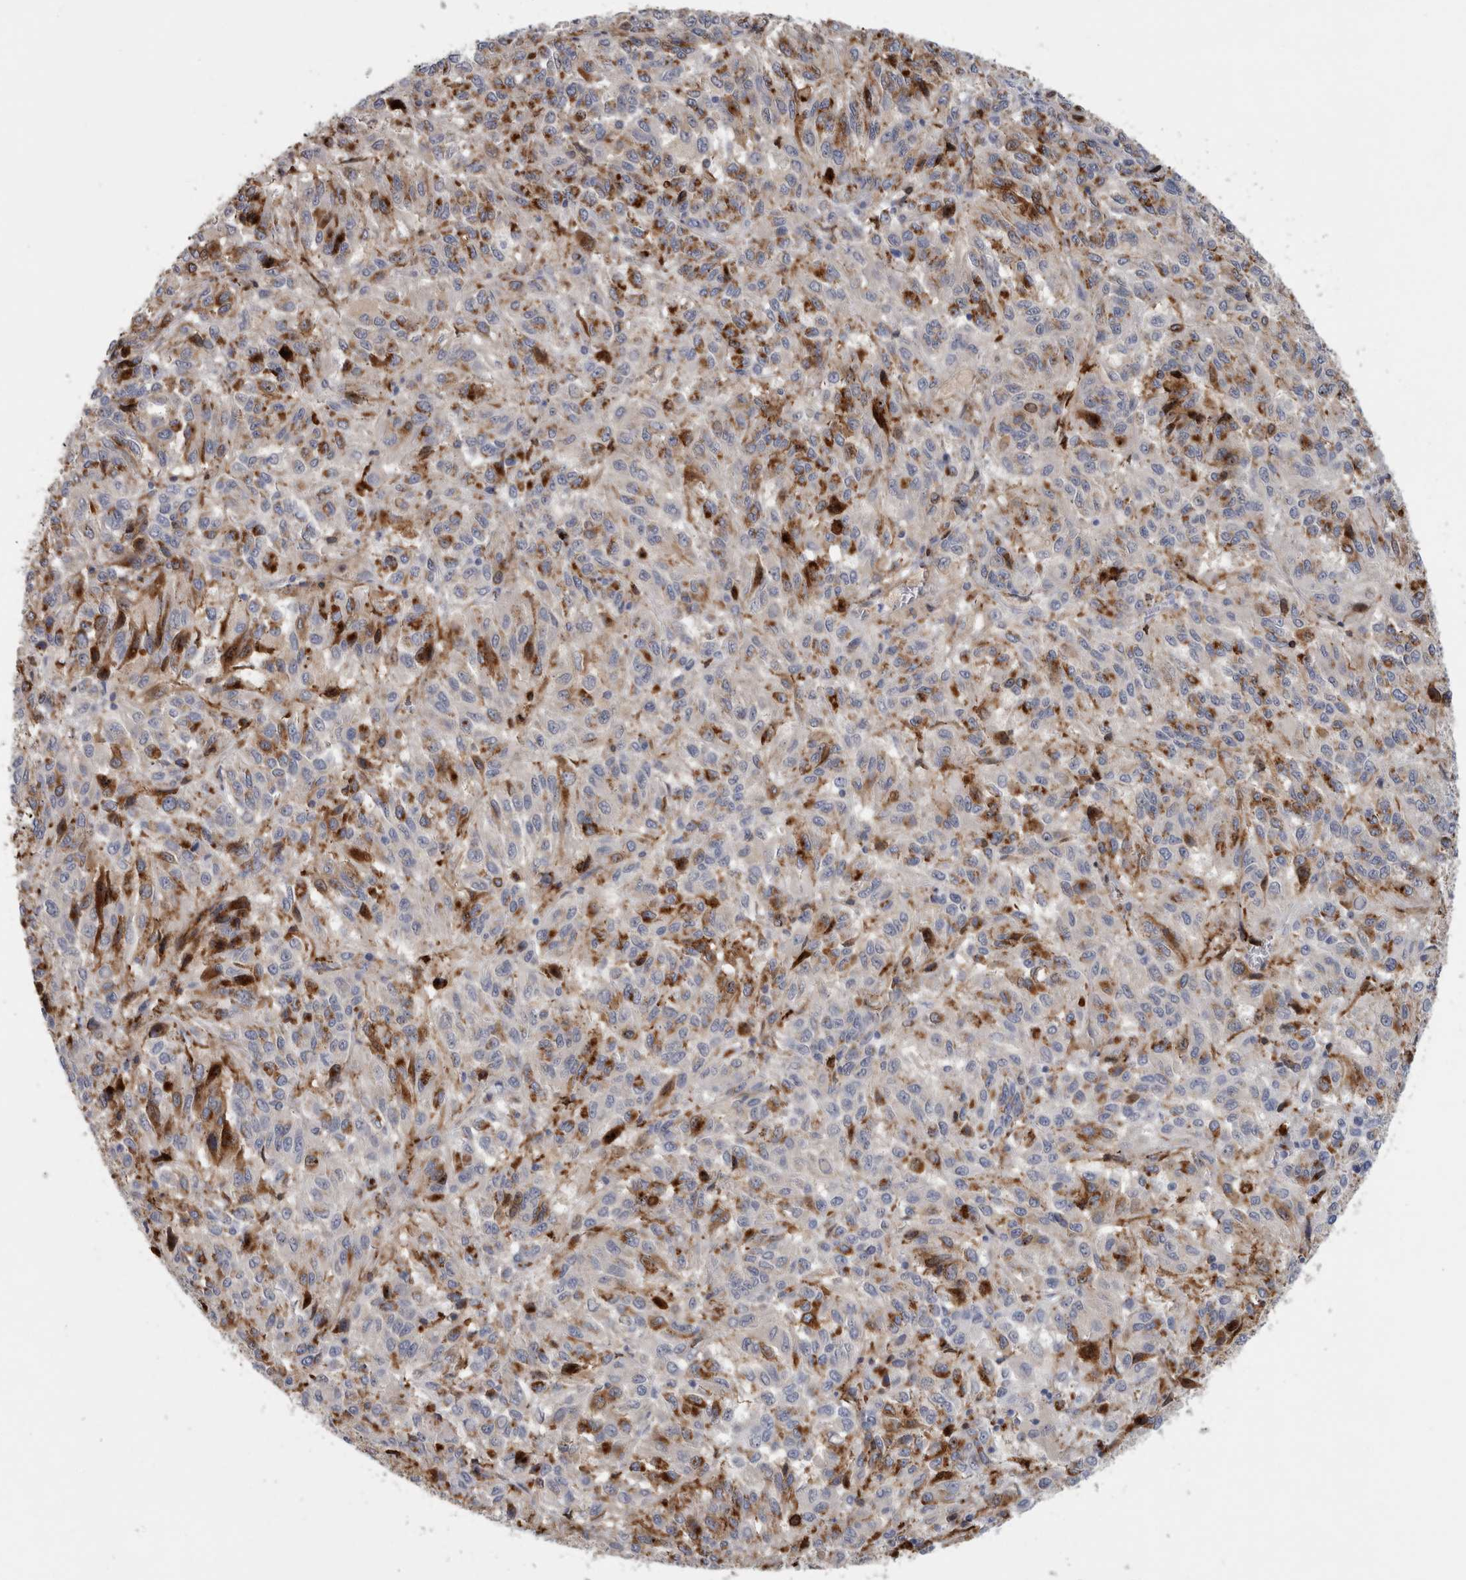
{"staining": {"intensity": "moderate", "quantity": "25%-75%", "location": "cytoplasmic/membranous"}, "tissue": "melanoma", "cell_type": "Tumor cells", "image_type": "cancer", "snomed": [{"axis": "morphology", "description": "Malignant melanoma, Metastatic site"}, {"axis": "topography", "description": "Lung"}], "caption": "Tumor cells exhibit moderate cytoplasmic/membranous staining in approximately 25%-75% of cells in melanoma.", "gene": "DNAJC24", "patient": {"sex": "male", "age": 64}}